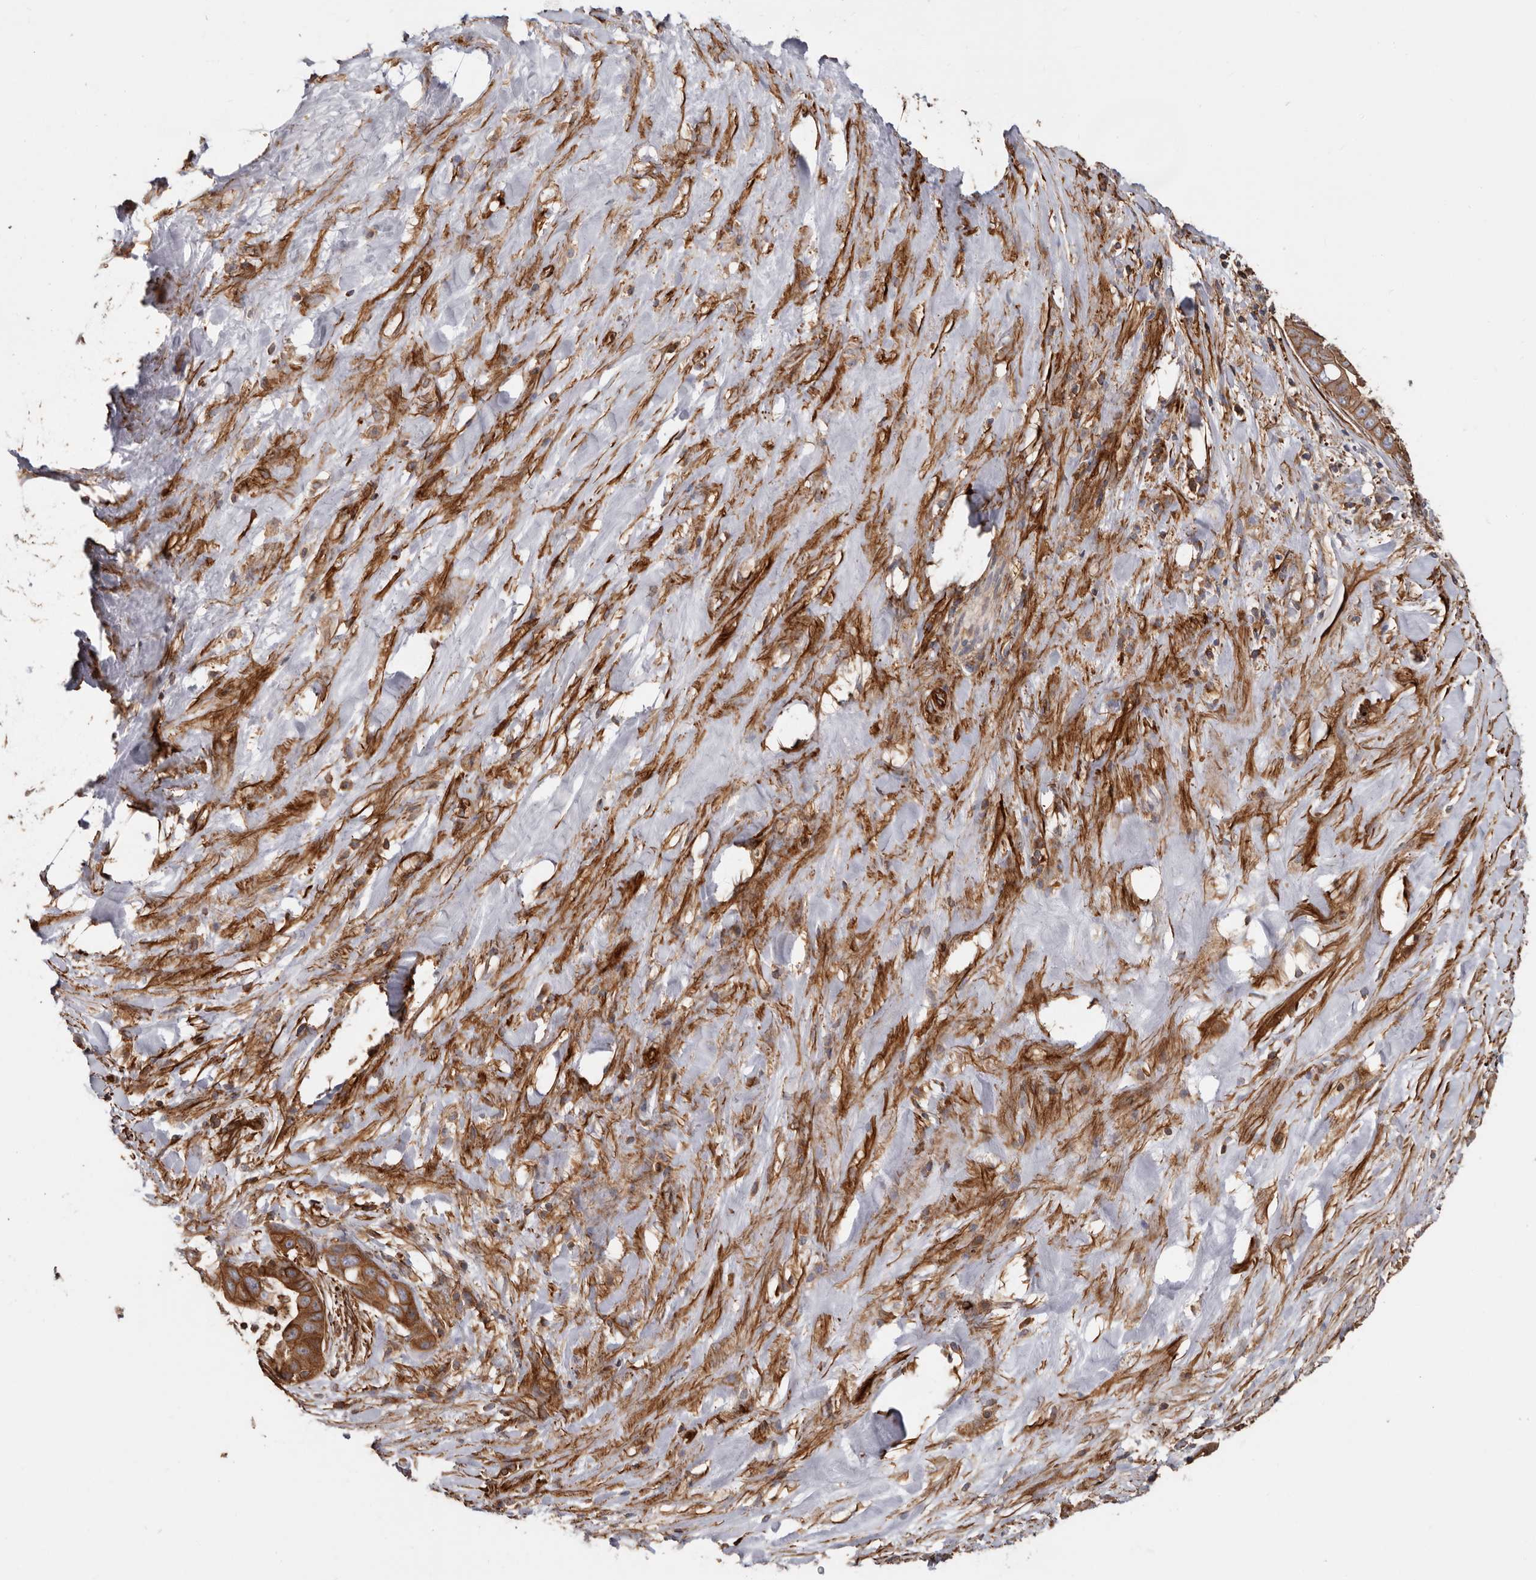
{"staining": {"intensity": "moderate", "quantity": ">75%", "location": "cytoplasmic/membranous"}, "tissue": "liver cancer", "cell_type": "Tumor cells", "image_type": "cancer", "snomed": [{"axis": "morphology", "description": "Cholangiocarcinoma"}, {"axis": "topography", "description": "Liver"}], "caption": "High-magnification brightfield microscopy of liver cancer stained with DAB (brown) and counterstained with hematoxylin (blue). tumor cells exhibit moderate cytoplasmic/membranous positivity is identified in approximately>75% of cells.", "gene": "TMC7", "patient": {"sex": "female", "age": 52}}